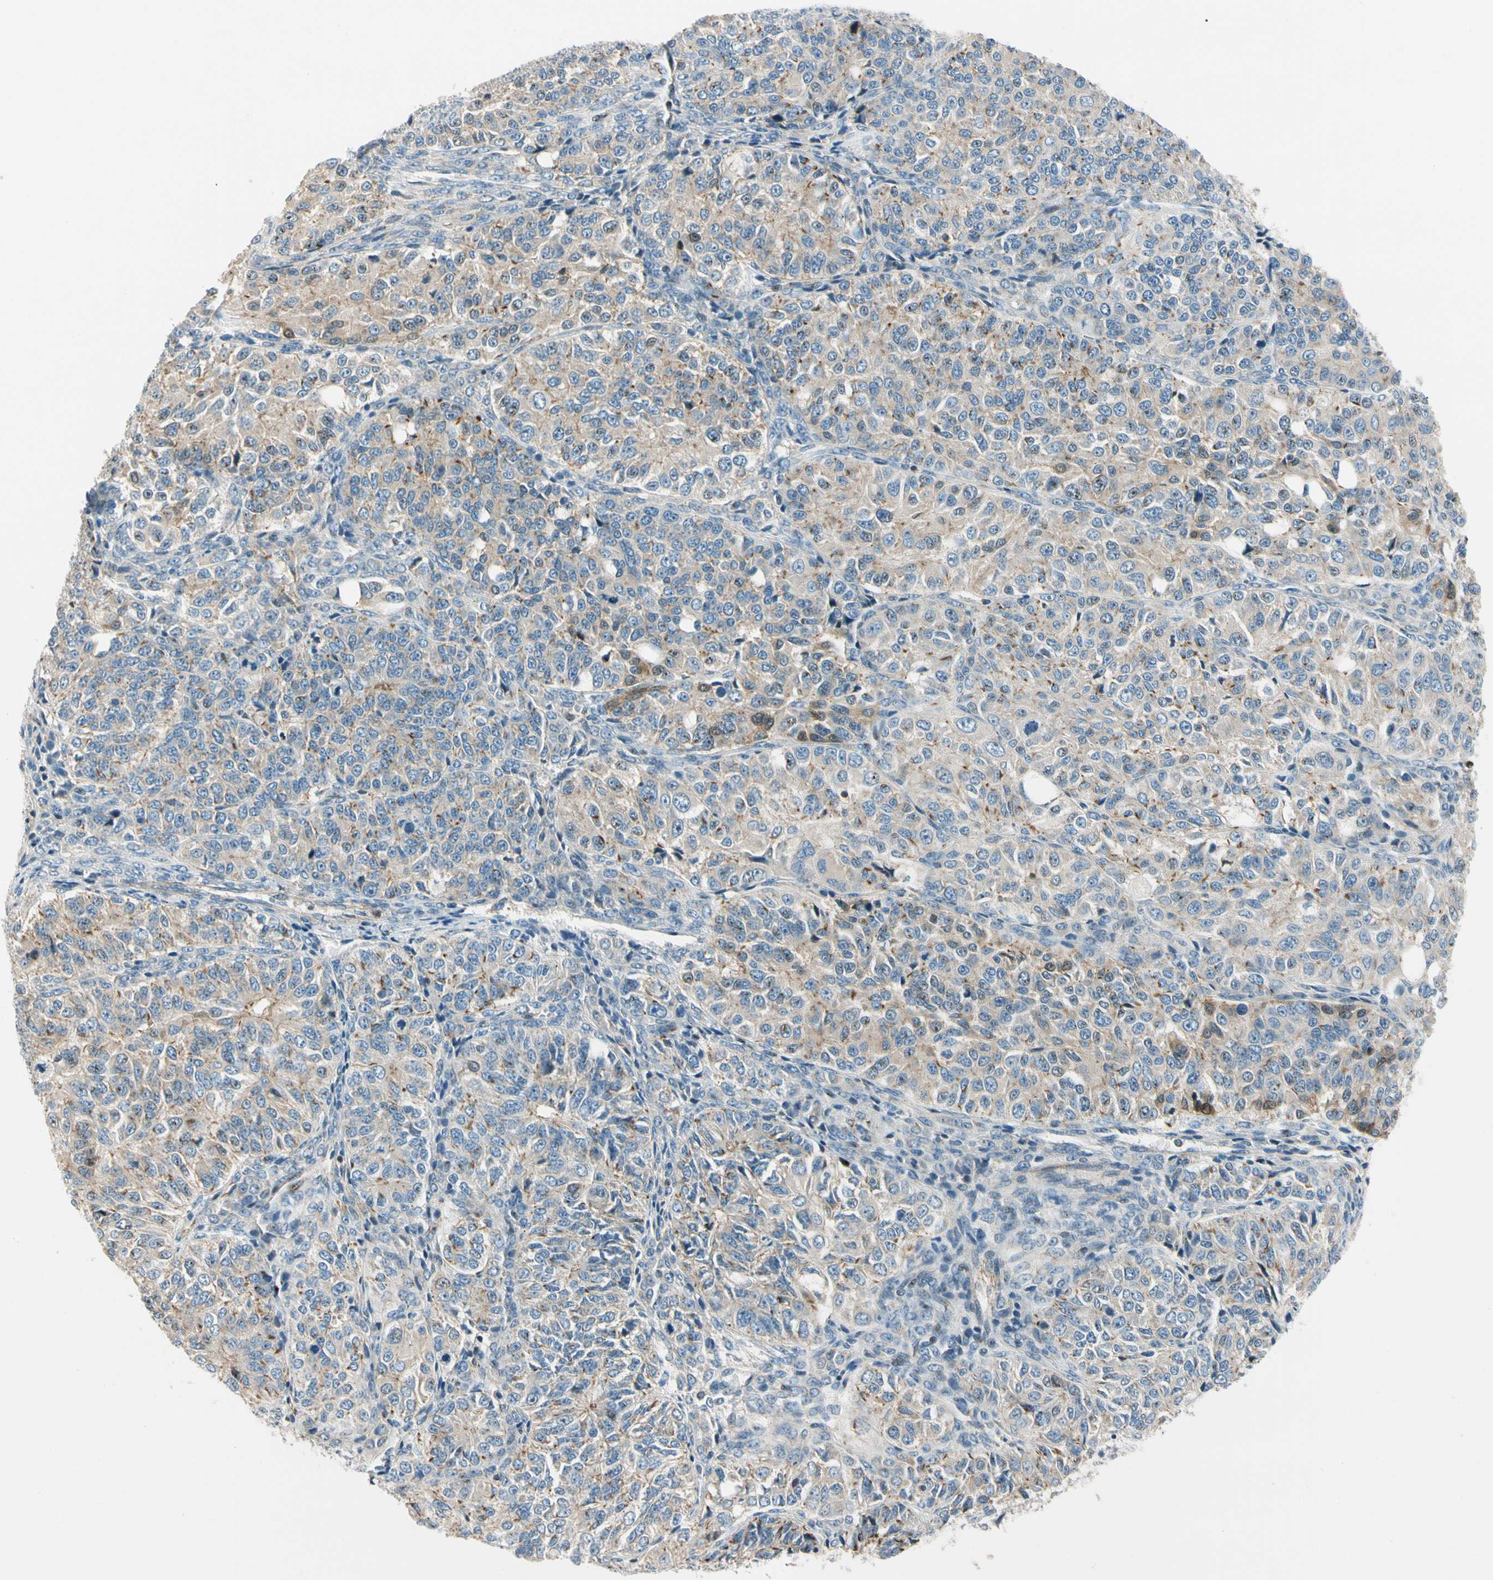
{"staining": {"intensity": "weak", "quantity": ">75%", "location": "cytoplasmic/membranous"}, "tissue": "ovarian cancer", "cell_type": "Tumor cells", "image_type": "cancer", "snomed": [{"axis": "morphology", "description": "Carcinoma, endometroid"}, {"axis": "topography", "description": "Ovary"}], "caption": "IHC histopathology image of ovarian cancer (endometroid carcinoma) stained for a protein (brown), which displays low levels of weak cytoplasmic/membranous staining in about >75% of tumor cells.", "gene": "CDH6", "patient": {"sex": "female", "age": 51}}